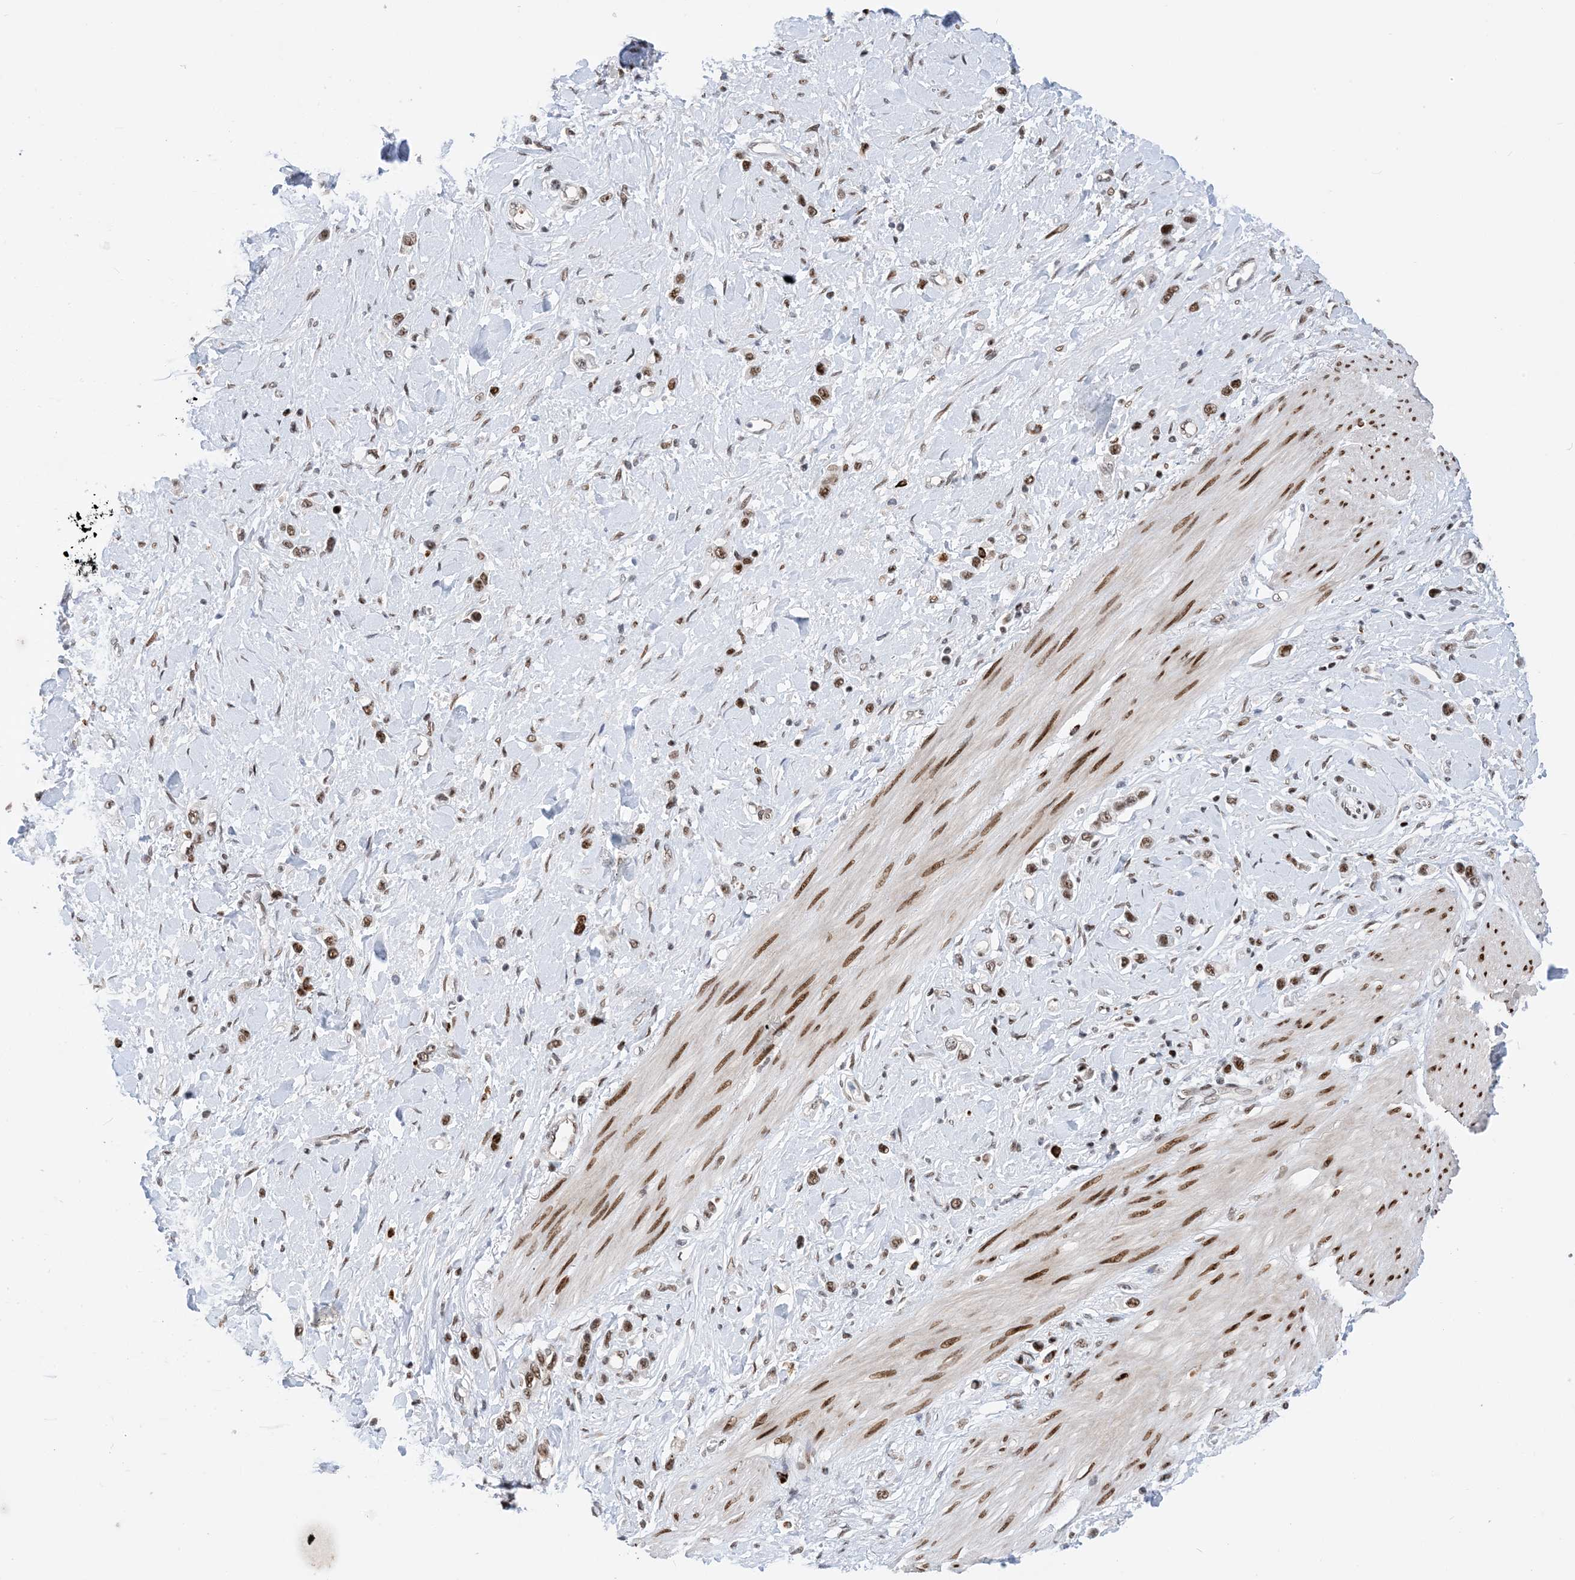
{"staining": {"intensity": "moderate", "quantity": ">75%", "location": "nuclear"}, "tissue": "stomach cancer", "cell_type": "Tumor cells", "image_type": "cancer", "snomed": [{"axis": "morphology", "description": "Normal tissue, NOS"}, {"axis": "morphology", "description": "Adenocarcinoma, NOS"}, {"axis": "topography", "description": "Stomach, upper"}, {"axis": "topography", "description": "Stomach"}], "caption": "Human stomach cancer (adenocarcinoma) stained for a protein (brown) demonstrates moderate nuclear positive positivity in about >75% of tumor cells.", "gene": "TSPYL1", "patient": {"sex": "female", "age": 65}}